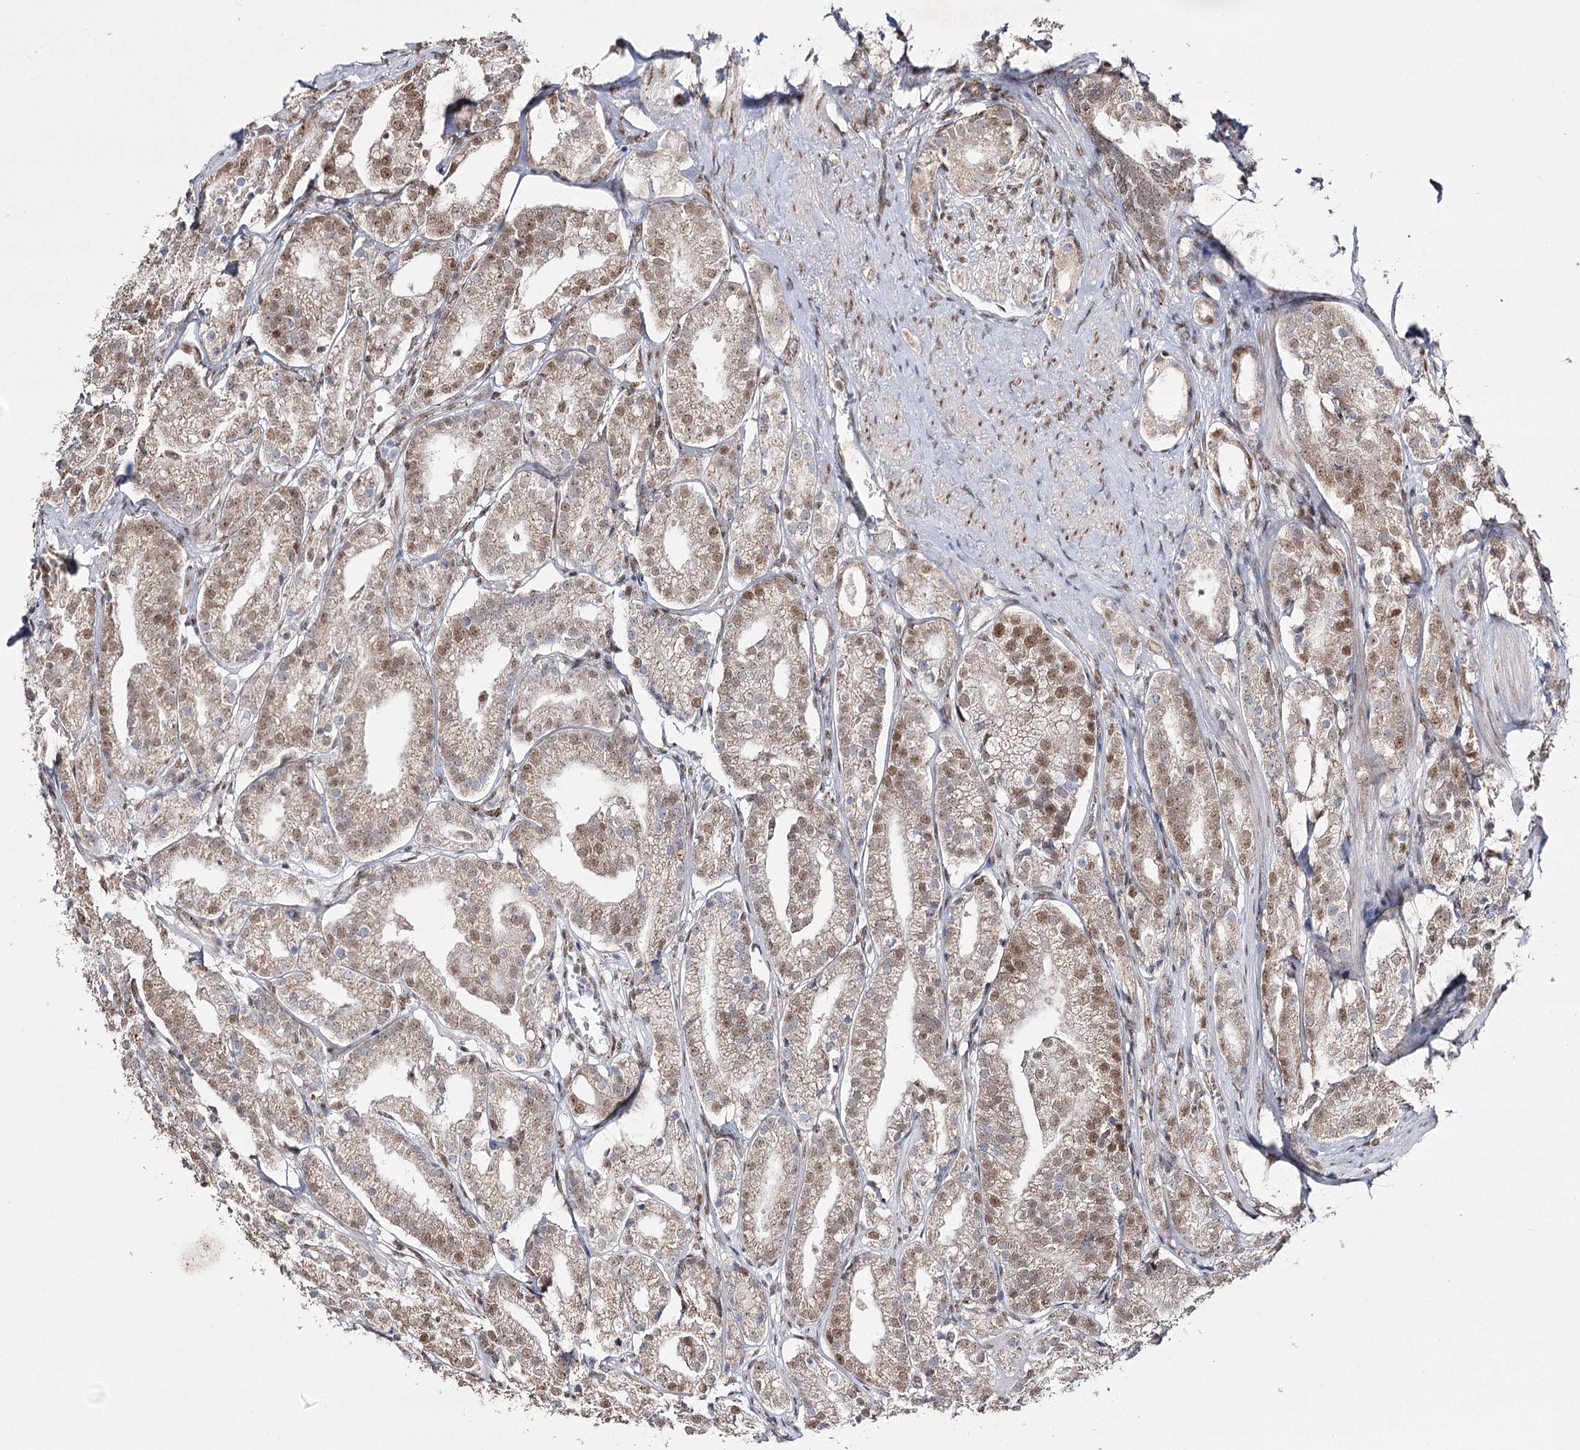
{"staining": {"intensity": "moderate", "quantity": "25%-75%", "location": "nuclear"}, "tissue": "prostate cancer", "cell_type": "Tumor cells", "image_type": "cancer", "snomed": [{"axis": "morphology", "description": "Adenocarcinoma, High grade"}, {"axis": "topography", "description": "Prostate"}], "caption": "The histopathology image displays immunohistochemical staining of prostate high-grade adenocarcinoma. There is moderate nuclear positivity is identified in approximately 25%-75% of tumor cells. The staining was performed using DAB (3,3'-diaminobenzidine), with brown indicating positive protein expression. Nuclei are stained blue with hematoxylin.", "gene": "VGLL4", "patient": {"sex": "male", "age": 69}}